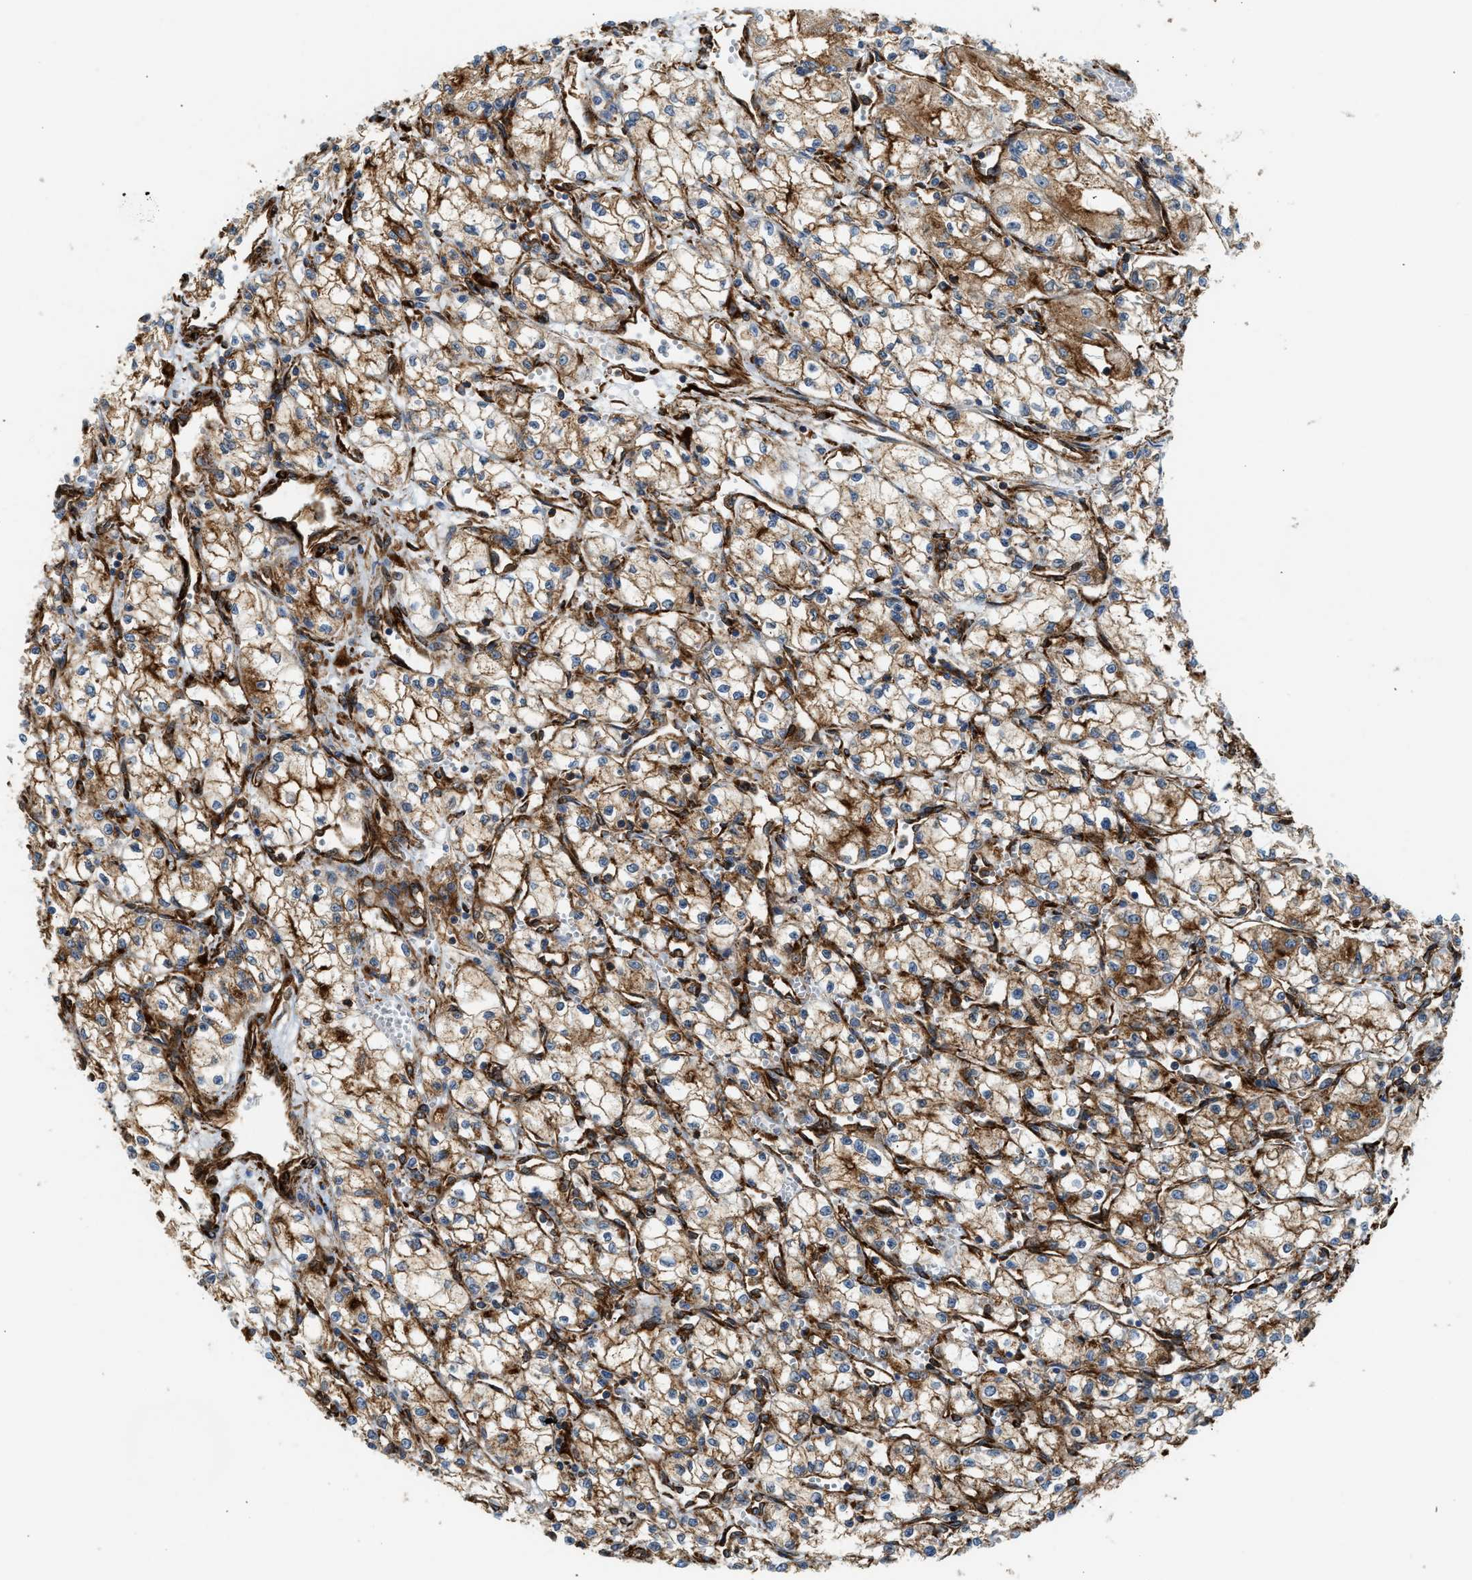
{"staining": {"intensity": "moderate", "quantity": "25%-75%", "location": "cytoplasmic/membranous"}, "tissue": "renal cancer", "cell_type": "Tumor cells", "image_type": "cancer", "snomed": [{"axis": "morphology", "description": "Normal tissue, NOS"}, {"axis": "morphology", "description": "Adenocarcinoma, NOS"}, {"axis": "topography", "description": "Kidney"}], "caption": "Immunohistochemistry (IHC) histopathology image of renal adenocarcinoma stained for a protein (brown), which demonstrates medium levels of moderate cytoplasmic/membranous positivity in approximately 25%-75% of tumor cells.", "gene": "HIP1", "patient": {"sex": "male", "age": 59}}